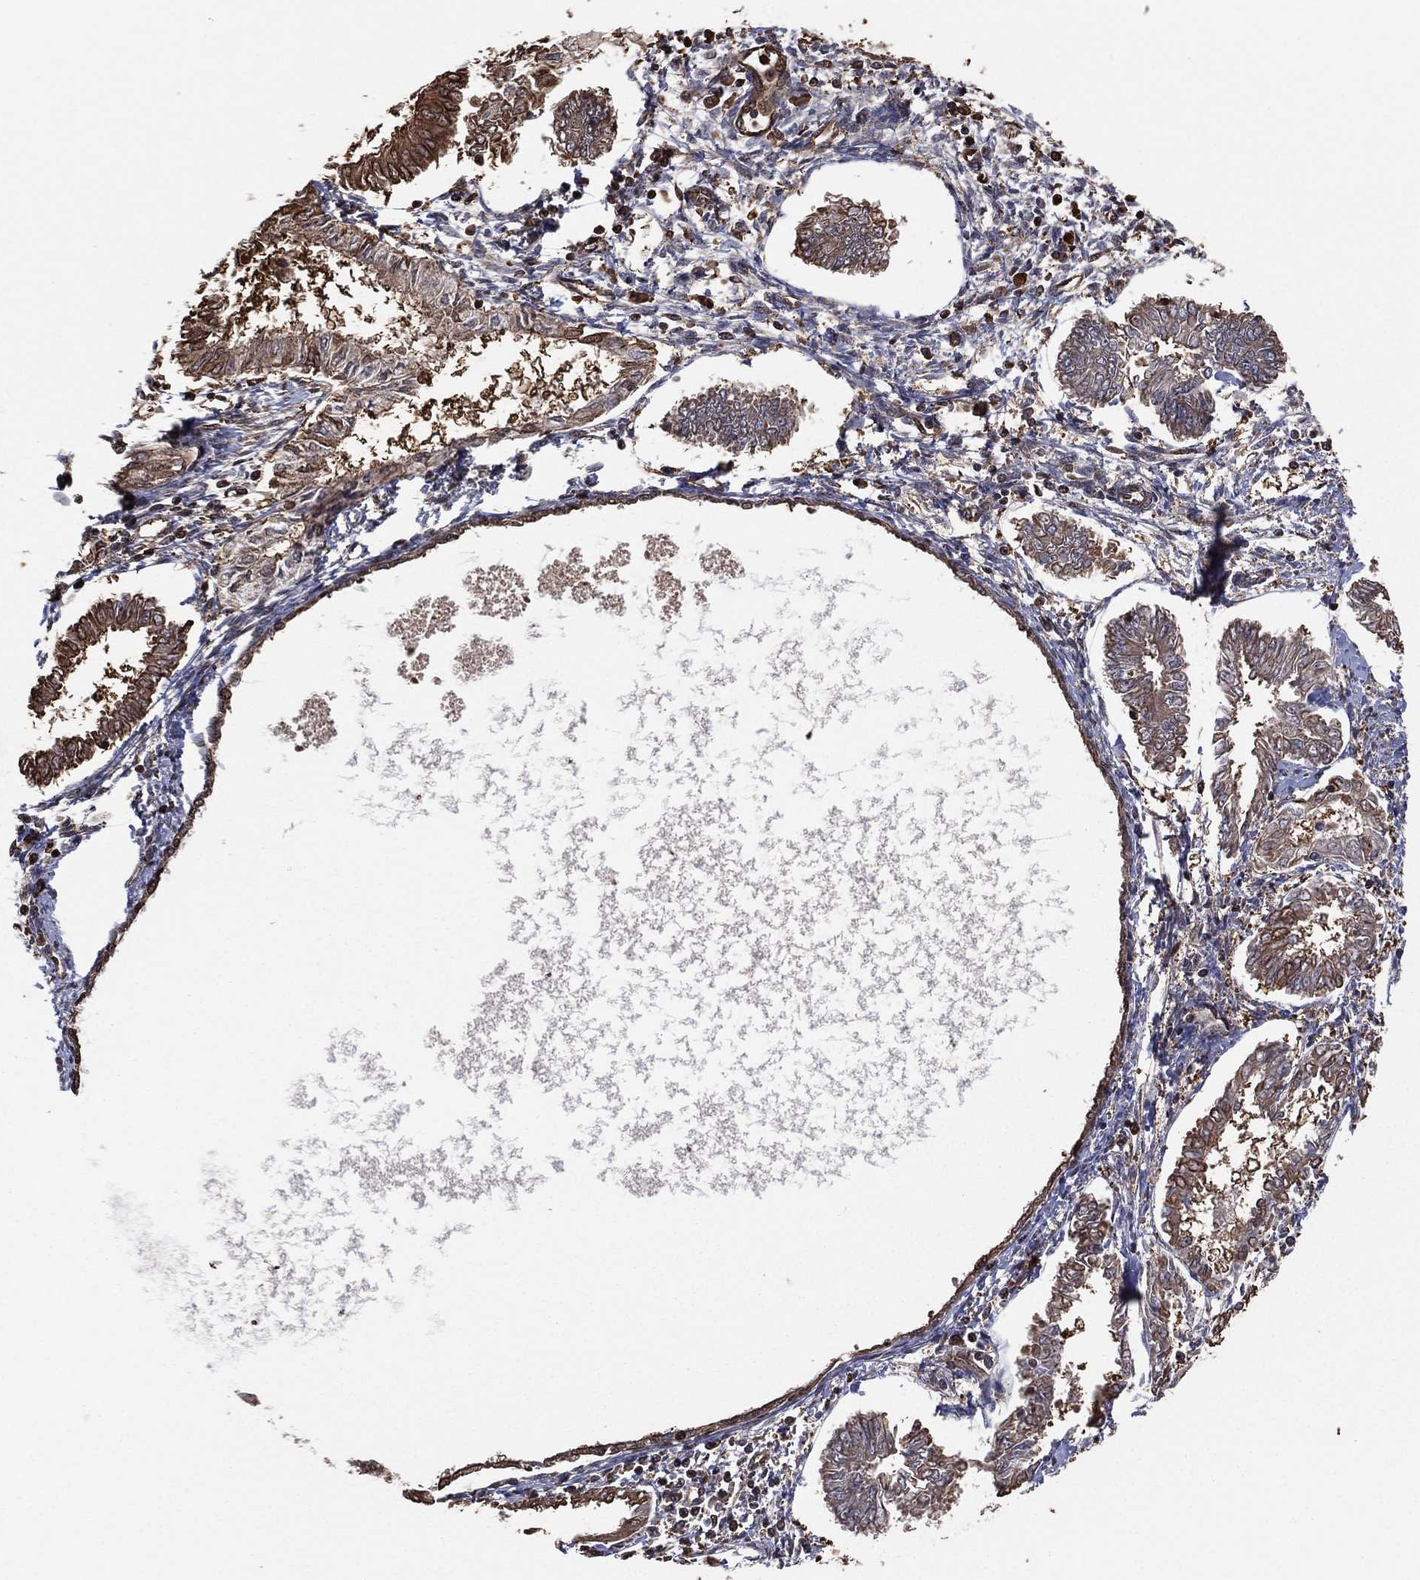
{"staining": {"intensity": "moderate", "quantity": "25%-75%", "location": "cytoplasmic/membranous"}, "tissue": "endometrial cancer", "cell_type": "Tumor cells", "image_type": "cancer", "snomed": [{"axis": "morphology", "description": "Adenocarcinoma, NOS"}, {"axis": "topography", "description": "Endometrium"}], "caption": "This micrograph shows IHC staining of endometrial cancer (adenocarcinoma), with medium moderate cytoplasmic/membranous expression in approximately 25%-75% of tumor cells.", "gene": "GAPDH", "patient": {"sex": "female", "age": 68}}